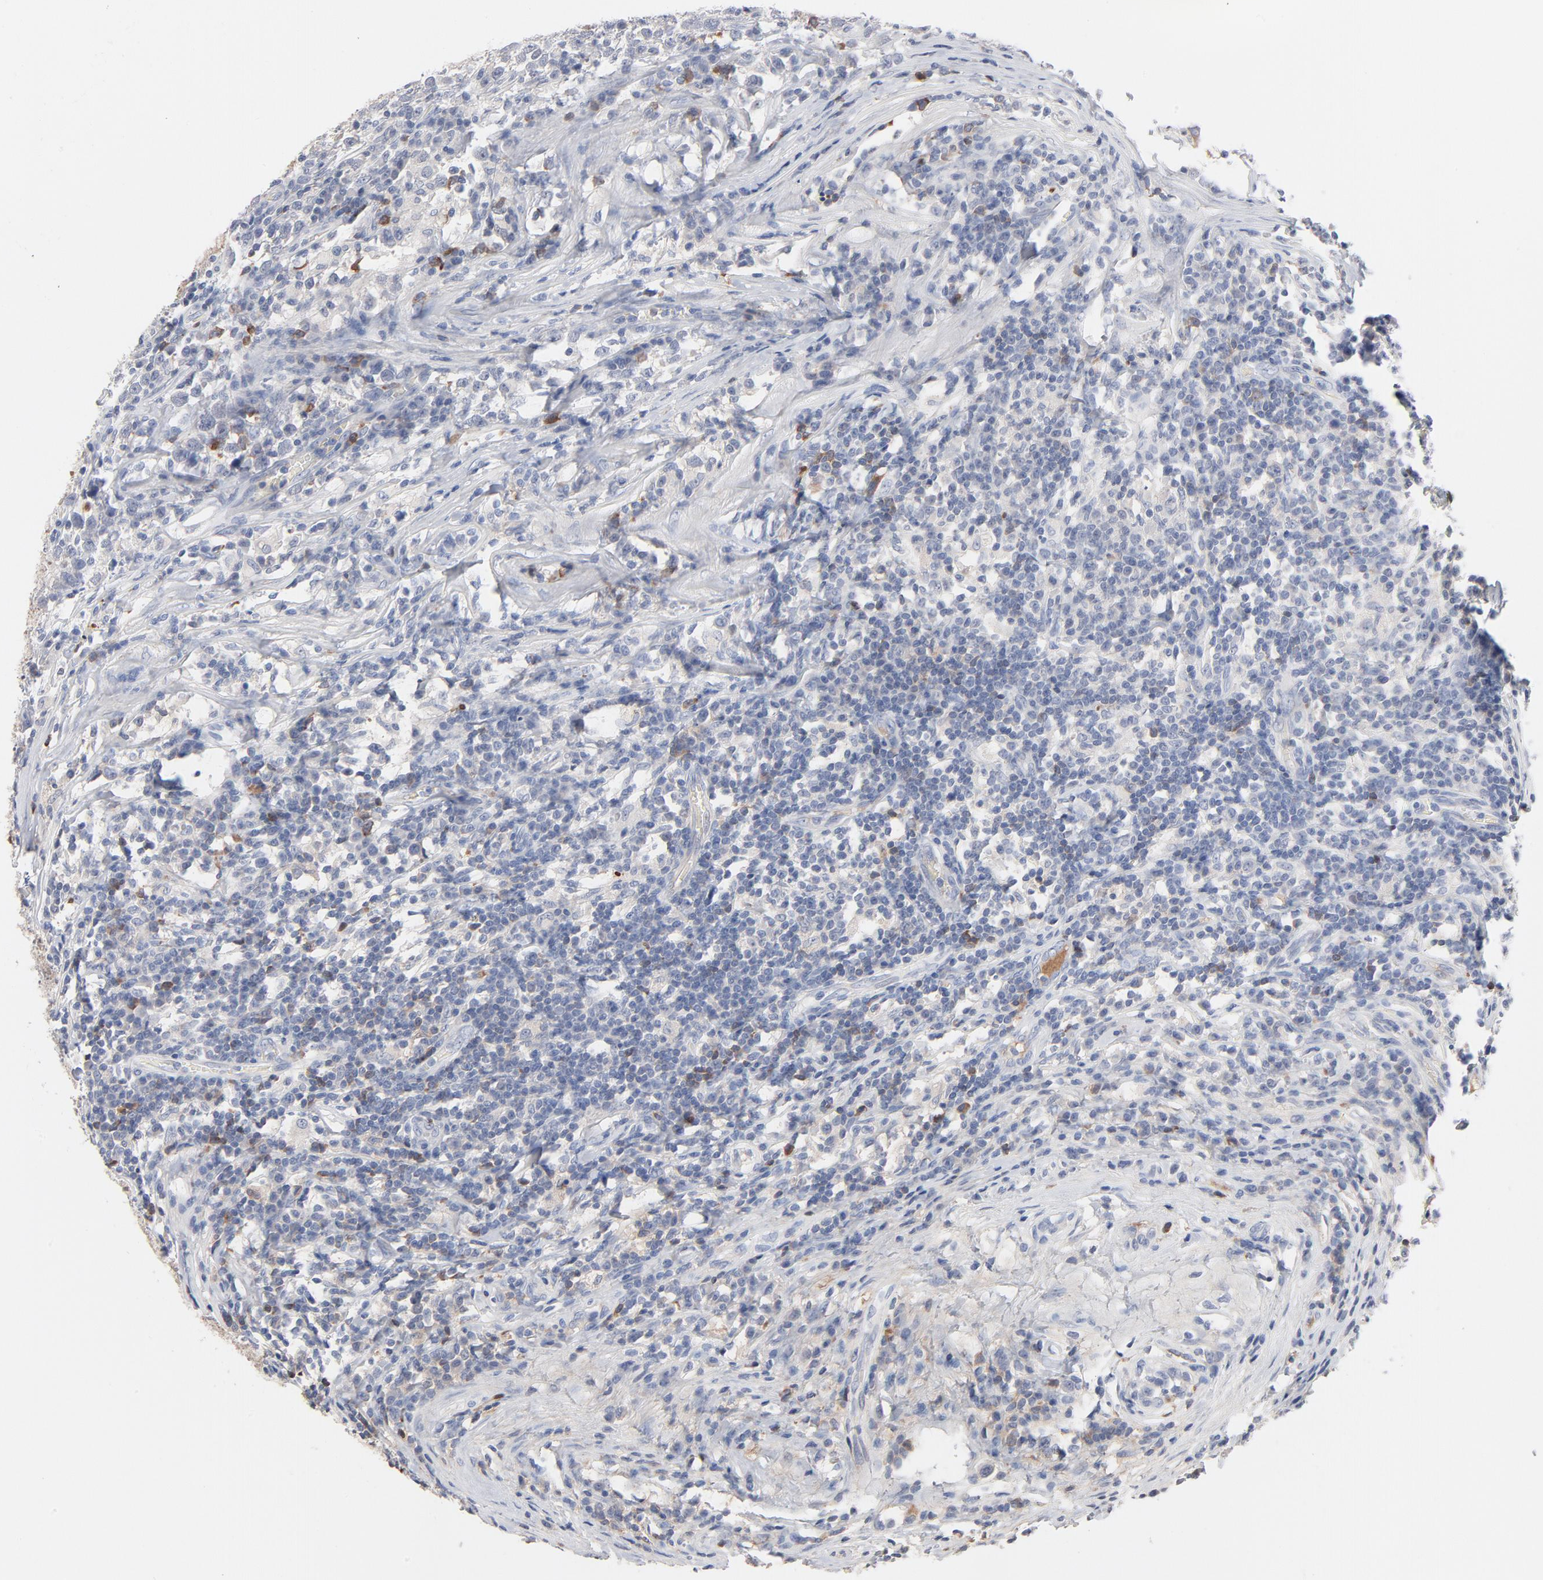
{"staining": {"intensity": "negative", "quantity": "none", "location": "none"}, "tissue": "testis cancer", "cell_type": "Tumor cells", "image_type": "cancer", "snomed": [{"axis": "morphology", "description": "Seminoma, NOS"}, {"axis": "topography", "description": "Testis"}], "caption": "IHC of human seminoma (testis) displays no positivity in tumor cells.", "gene": "SERPINA4", "patient": {"sex": "male", "age": 43}}